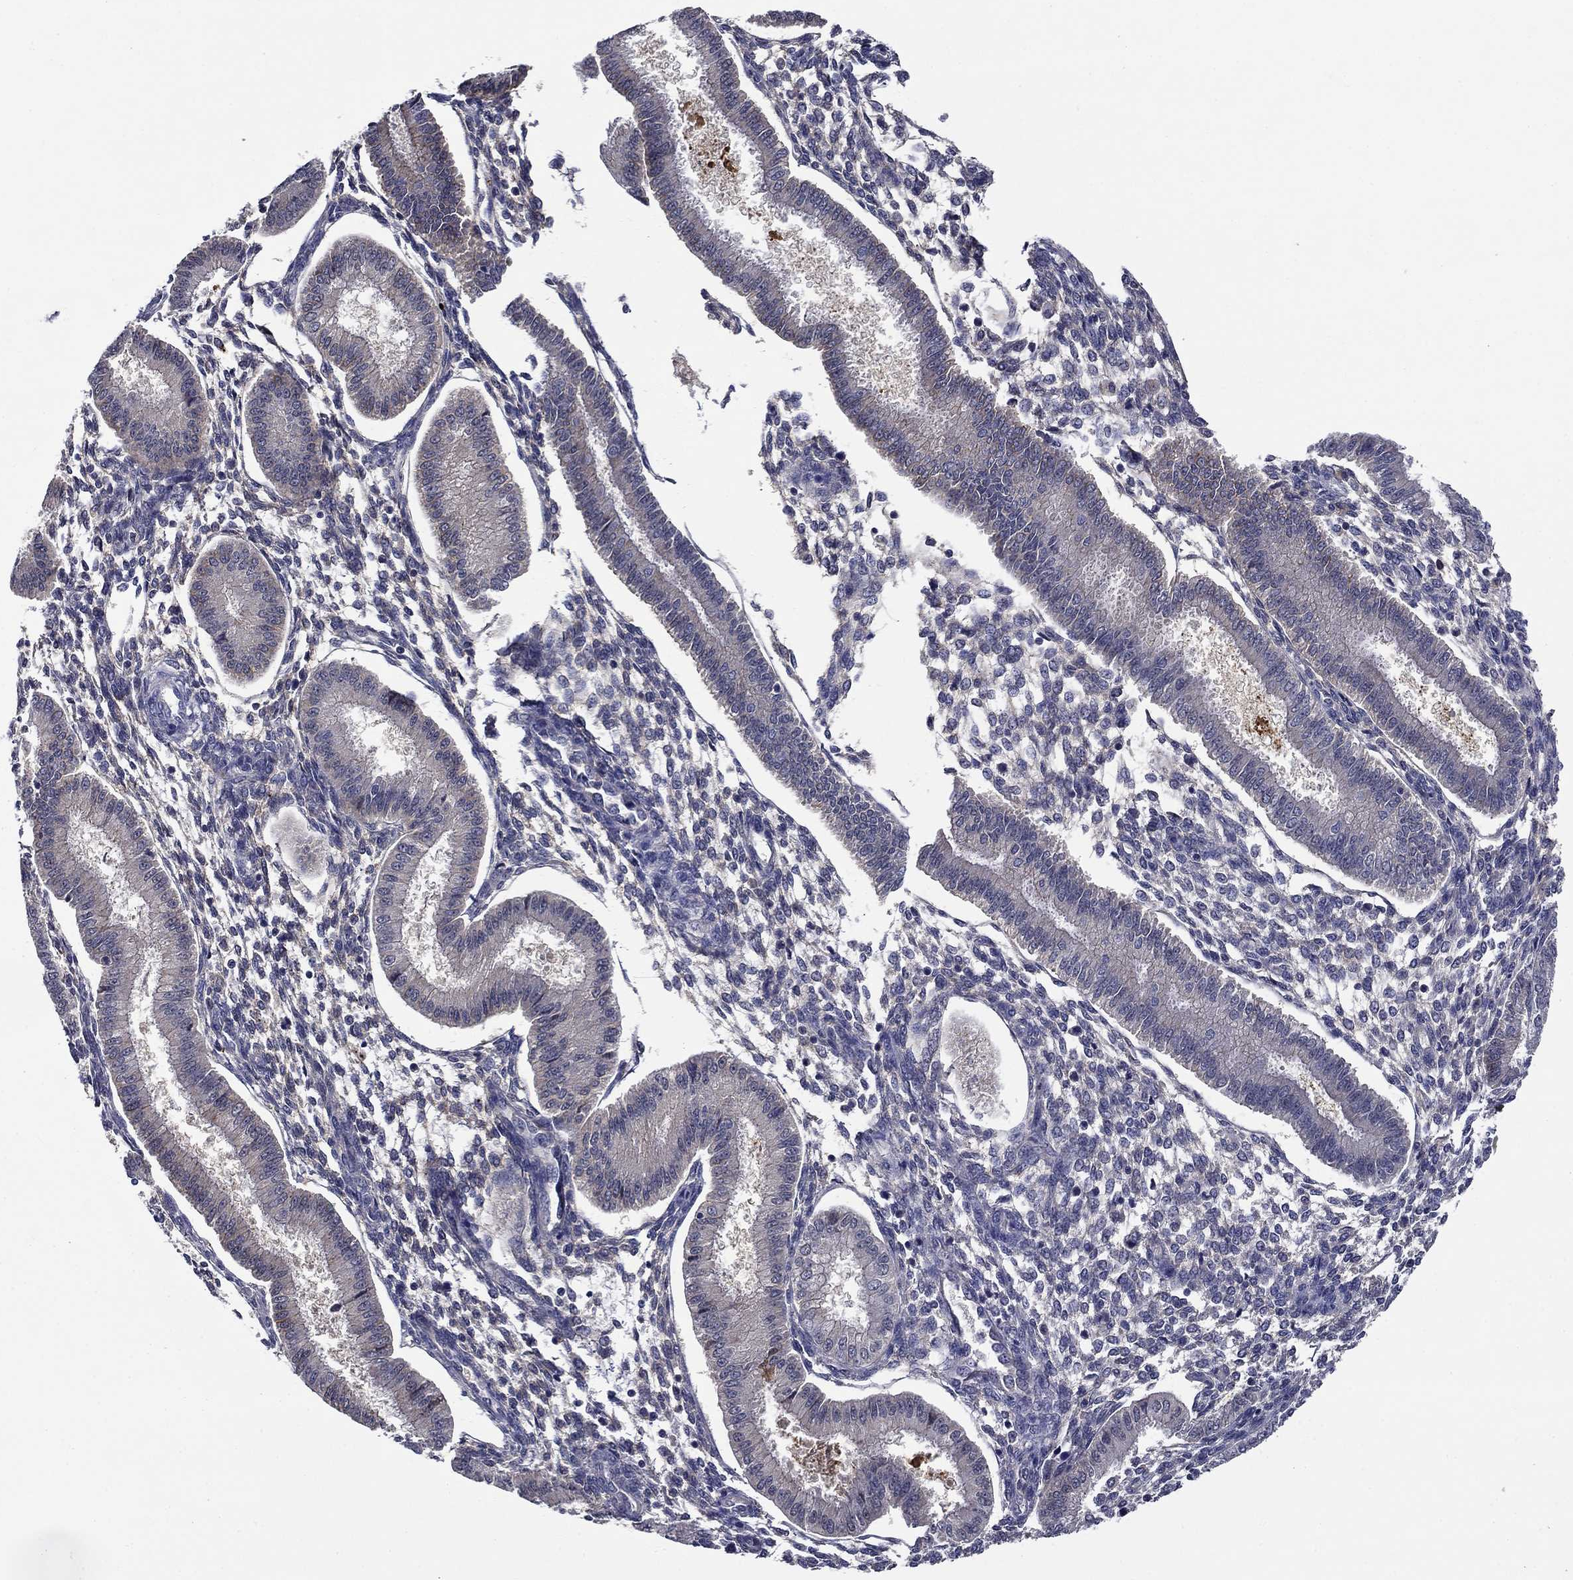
{"staining": {"intensity": "negative", "quantity": "none", "location": "none"}, "tissue": "endometrium", "cell_type": "Cells in endometrial stroma", "image_type": "normal", "snomed": [{"axis": "morphology", "description": "Normal tissue, NOS"}, {"axis": "topography", "description": "Endometrium"}], "caption": "Cells in endometrial stroma are negative for protein expression in unremarkable human endometrium. (Brightfield microscopy of DAB IHC at high magnification).", "gene": "DDTL", "patient": {"sex": "female", "age": 43}}